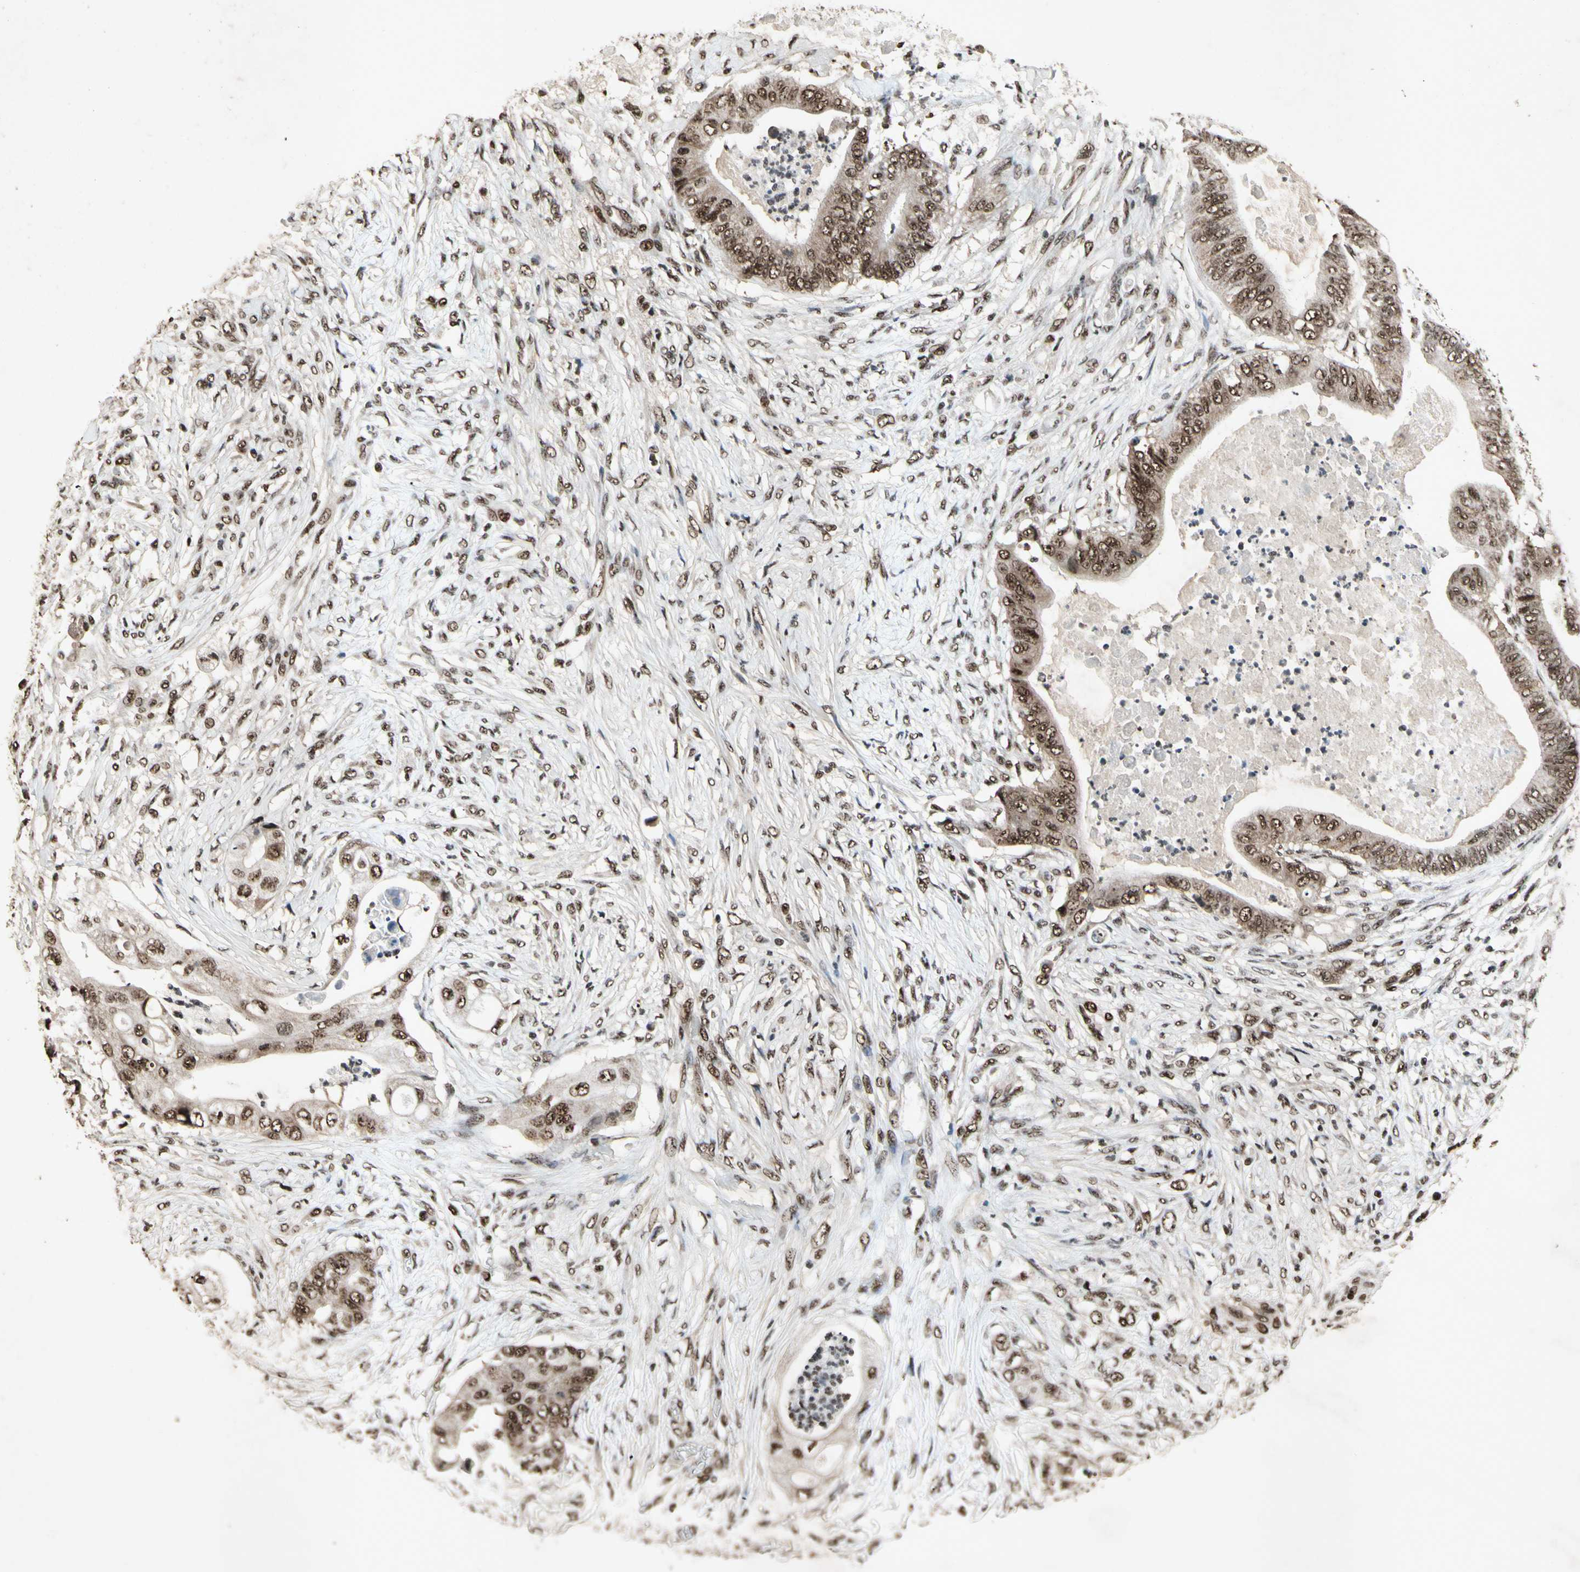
{"staining": {"intensity": "strong", "quantity": ">75%", "location": "cytoplasmic/membranous,nuclear"}, "tissue": "stomach cancer", "cell_type": "Tumor cells", "image_type": "cancer", "snomed": [{"axis": "morphology", "description": "Adenocarcinoma, NOS"}, {"axis": "topography", "description": "Stomach"}], "caption": "Stomach adenocarcinoma stained for a protein reveals strong cytoplasmic/membranous and nuclear positivity in tumor cells.", "gene": "TBX2", "patient": {"sex": "female", "age": 73}}